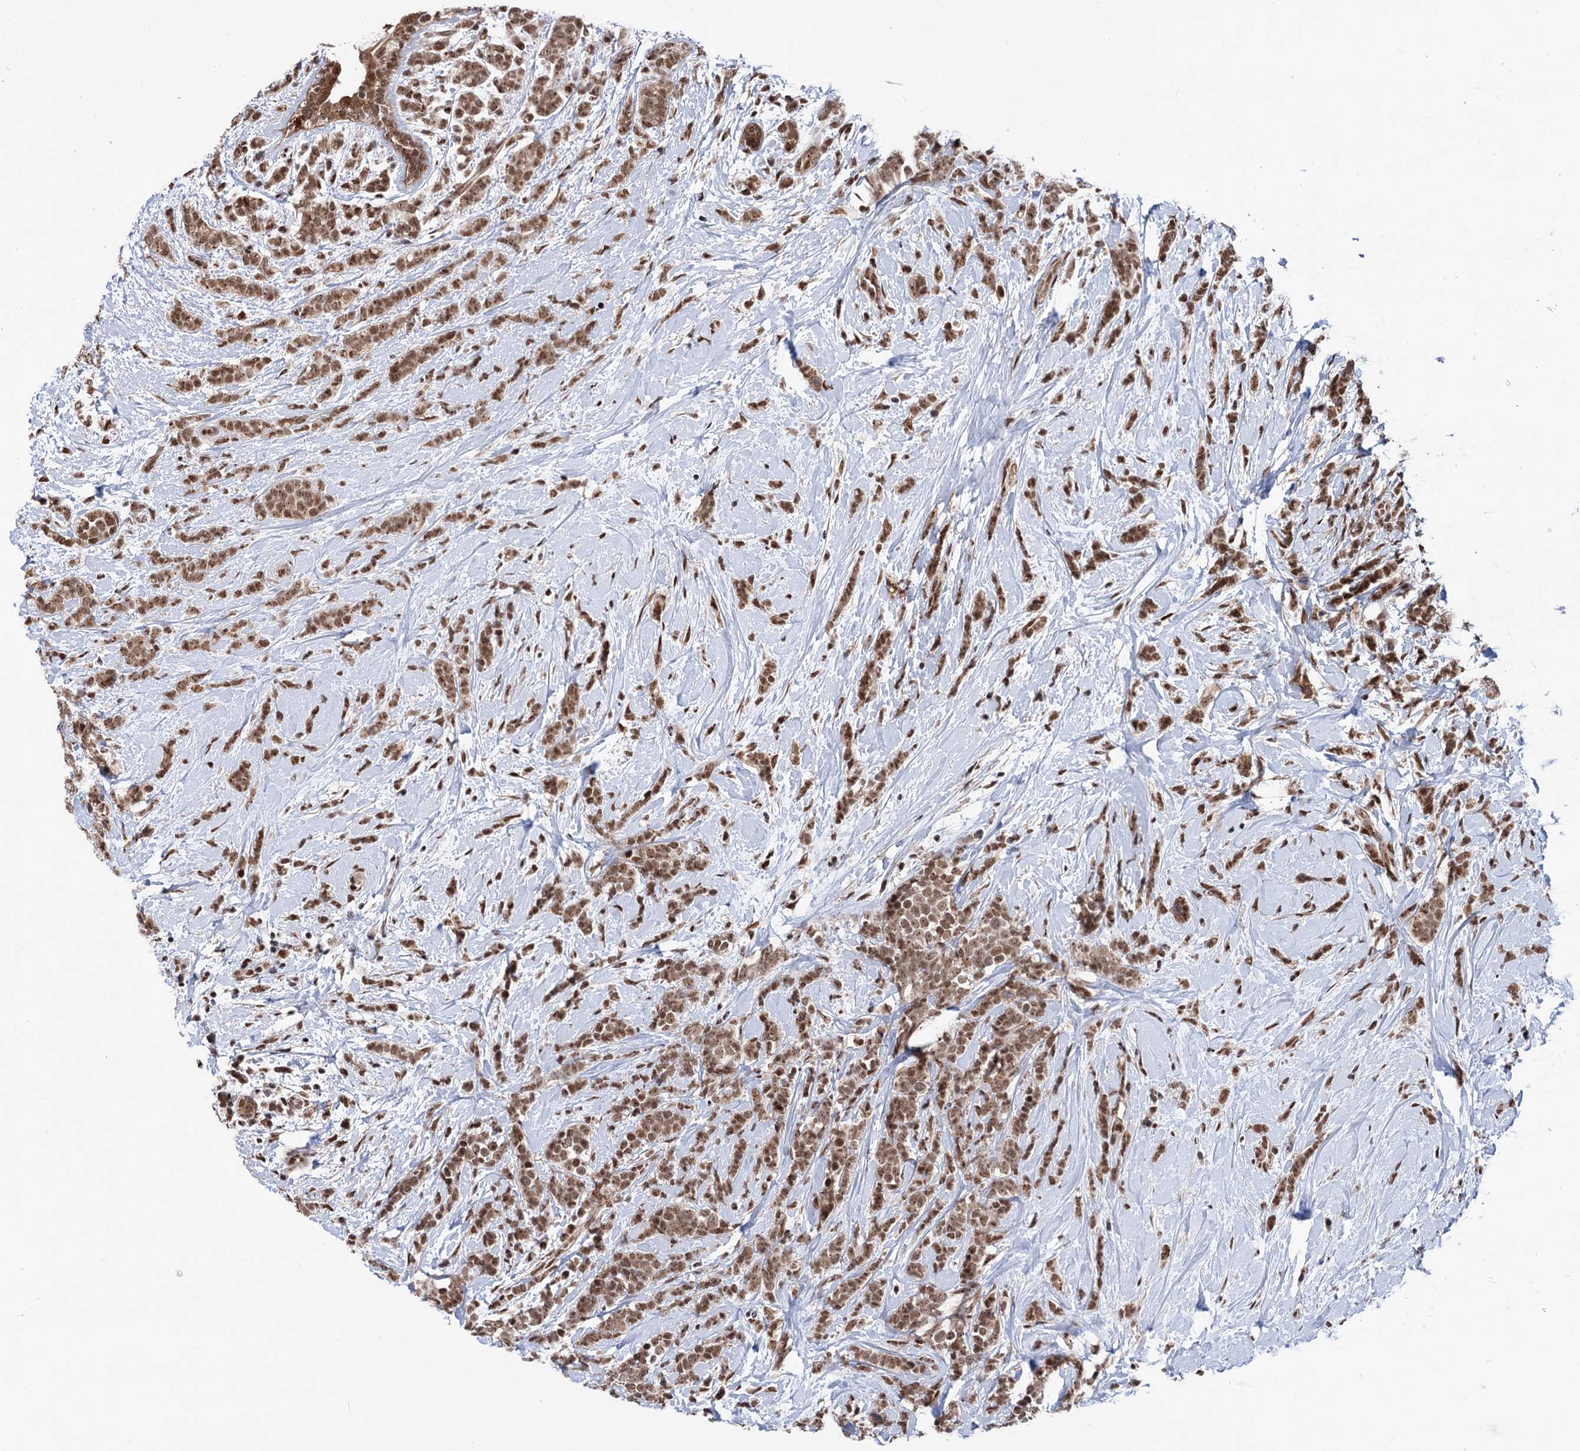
{"staining": {"intensity": "moderate", "quantity": ">75%", "location": "cytoplasmic/membranous,nuclear"}, "tissue": "breast cancer", "cell_type": "Tumor cells", "image_type": "cancer", "snomed": [{"axis": "morphology", "description": "Lobular carcinoma"}, {"axis": "topography", "description": "Breast"}], "caption": "Human breast cancer stained with a protein marker demonstrates moderate staining in tumor cells.", "gene": "MAML1", "patient": {"sex": "female", "age": 58}}